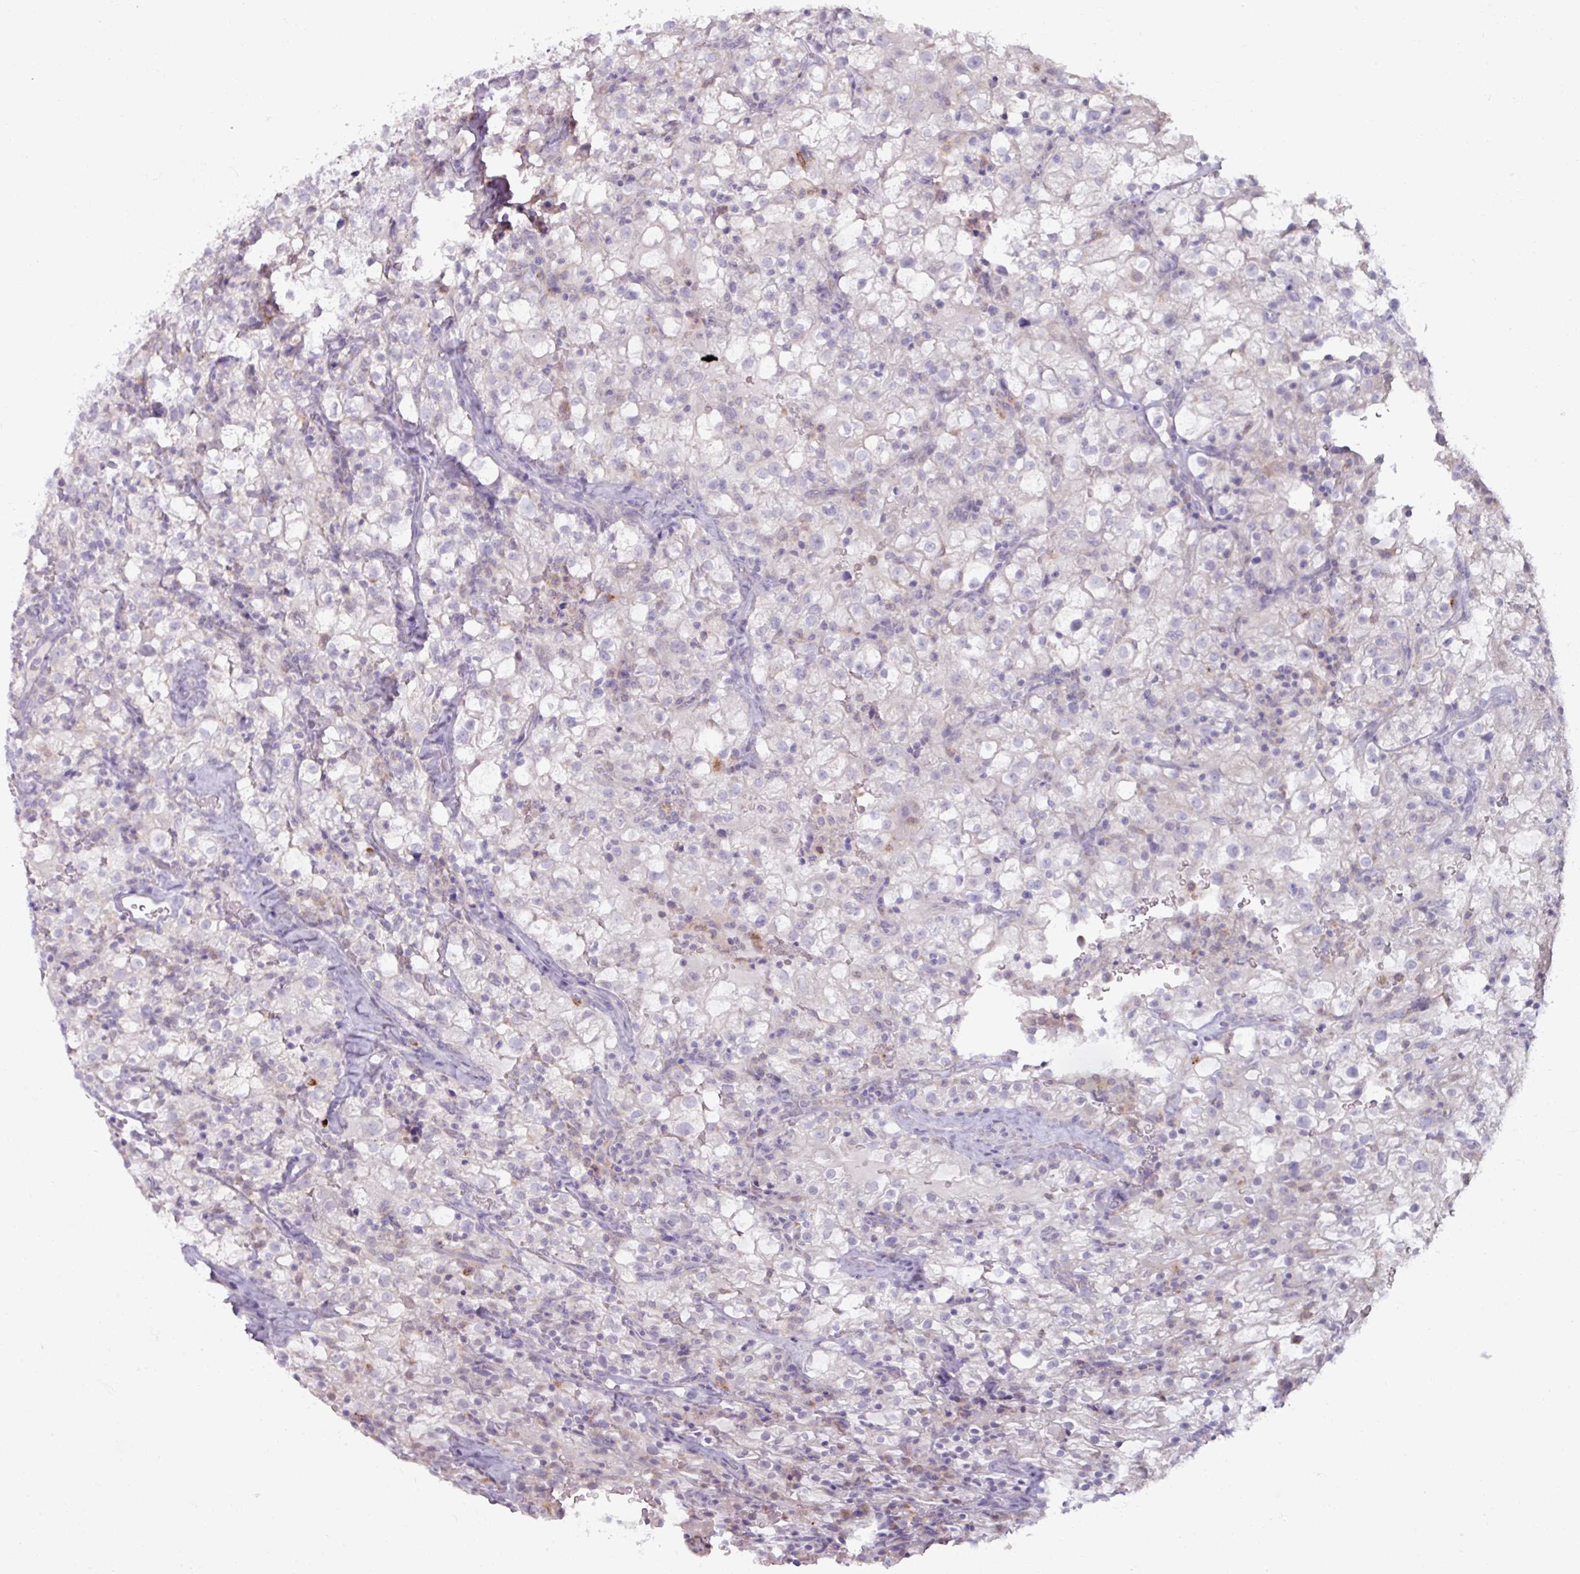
{"staining": {"intensity": "negative", "quantity": "none", "location": "none"}, "tissue": "renal cancer", "cell_type": "Tumor cells", "image_type": "cancer", "snomed": [{"axis": "morphology", "description": "Adenocarcinoma, NOS"}, {"axis": "topography", "description": "Kidney"}], "caption": "Adenocarcinoma (renal) was stained to show a protein in brown. There is no significant expression in tumor cells.", "gene": "SLC27A5", "patient": {"sex": "female", "age": 74}}